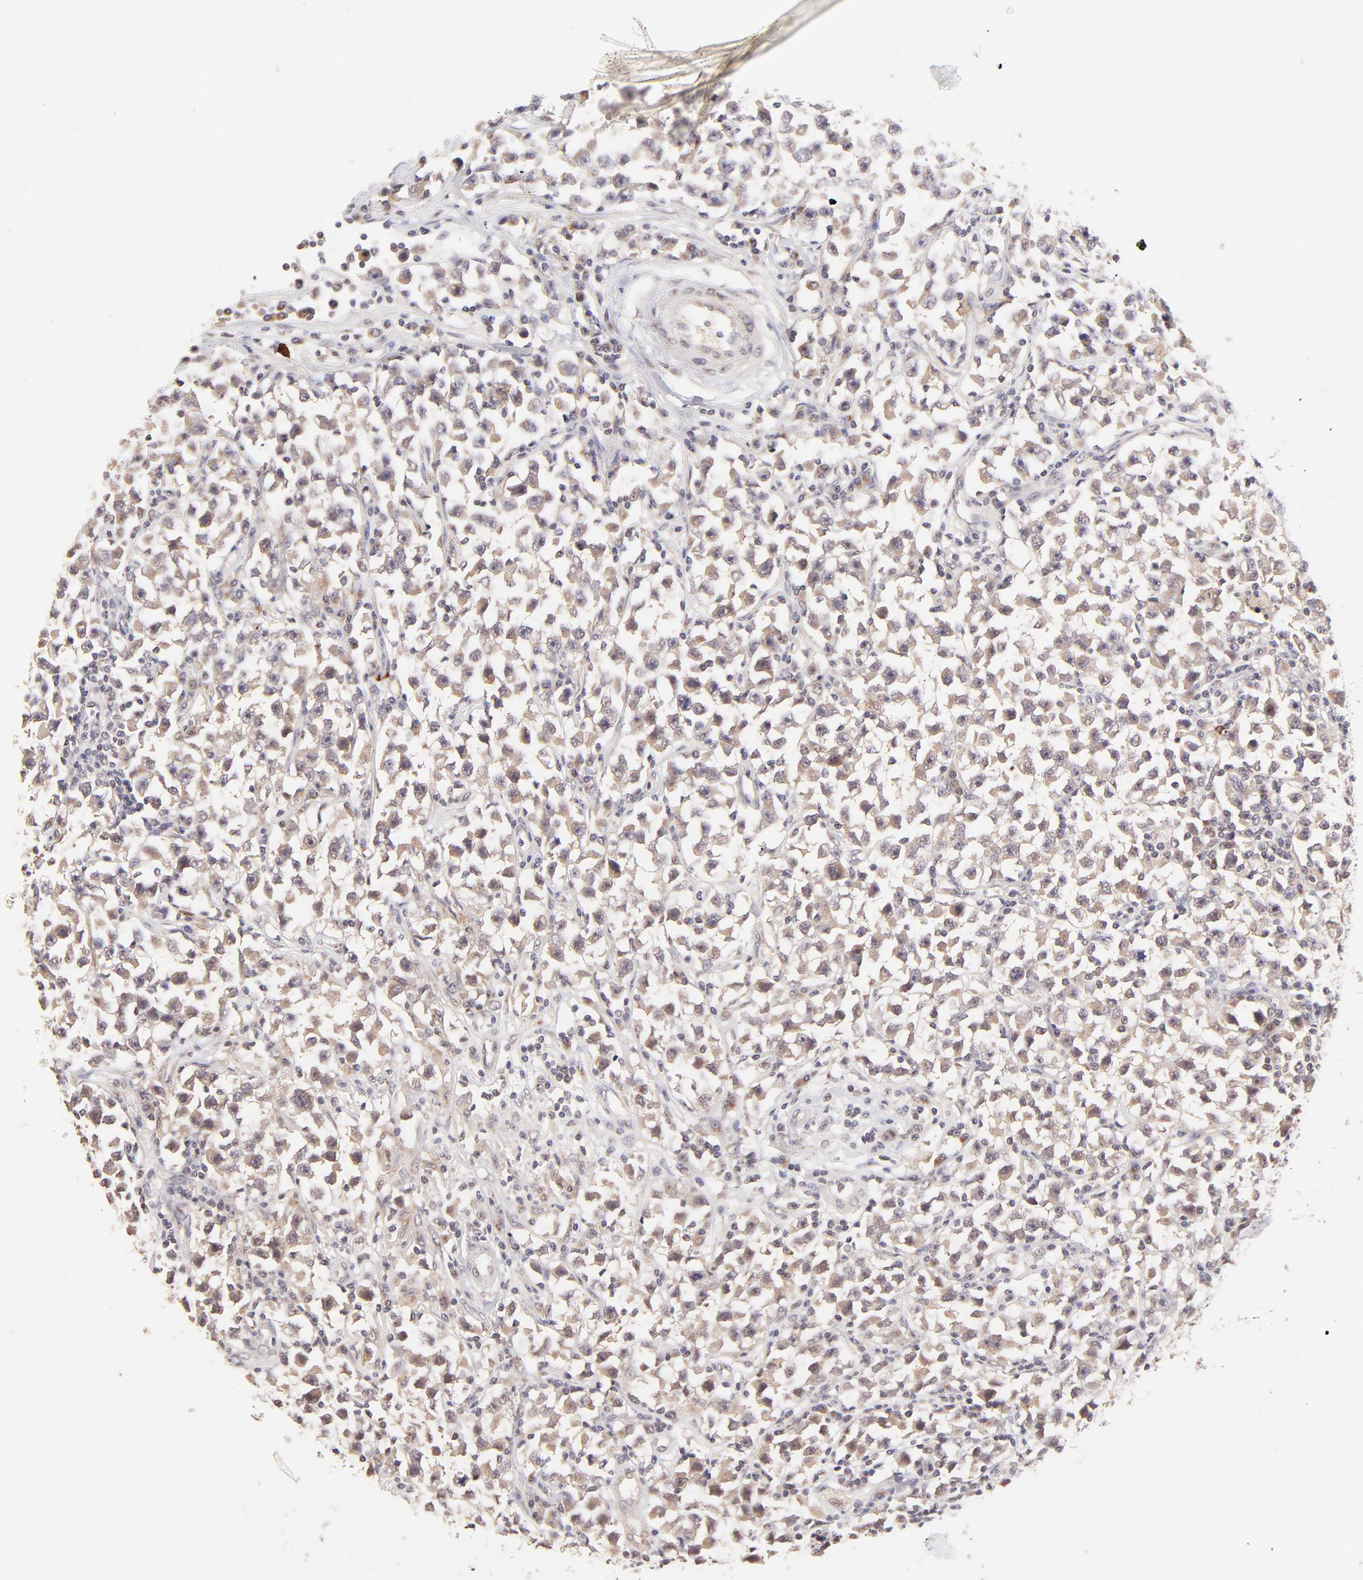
{"staining": {"intensity": "weak", "quantity": ">75%", "location": "cytoplasmic/membranous"}, "tissue": "testis cancer", "cell_type": "Tumor cells", "image_type": "cancer", "snomed": [{"axis": "morphology", "description": "Seminoma, NOS"}, {"axis": "topography", "description": "Testis"}], "caption": "Seminoma (testis) stained for a protein exhibits weak cytoplasmic/membranous positivity in tumor cells. Nuclei are stained in blue.", "gene": "MED12", "patient": {"sex": "male", "age": 33}}